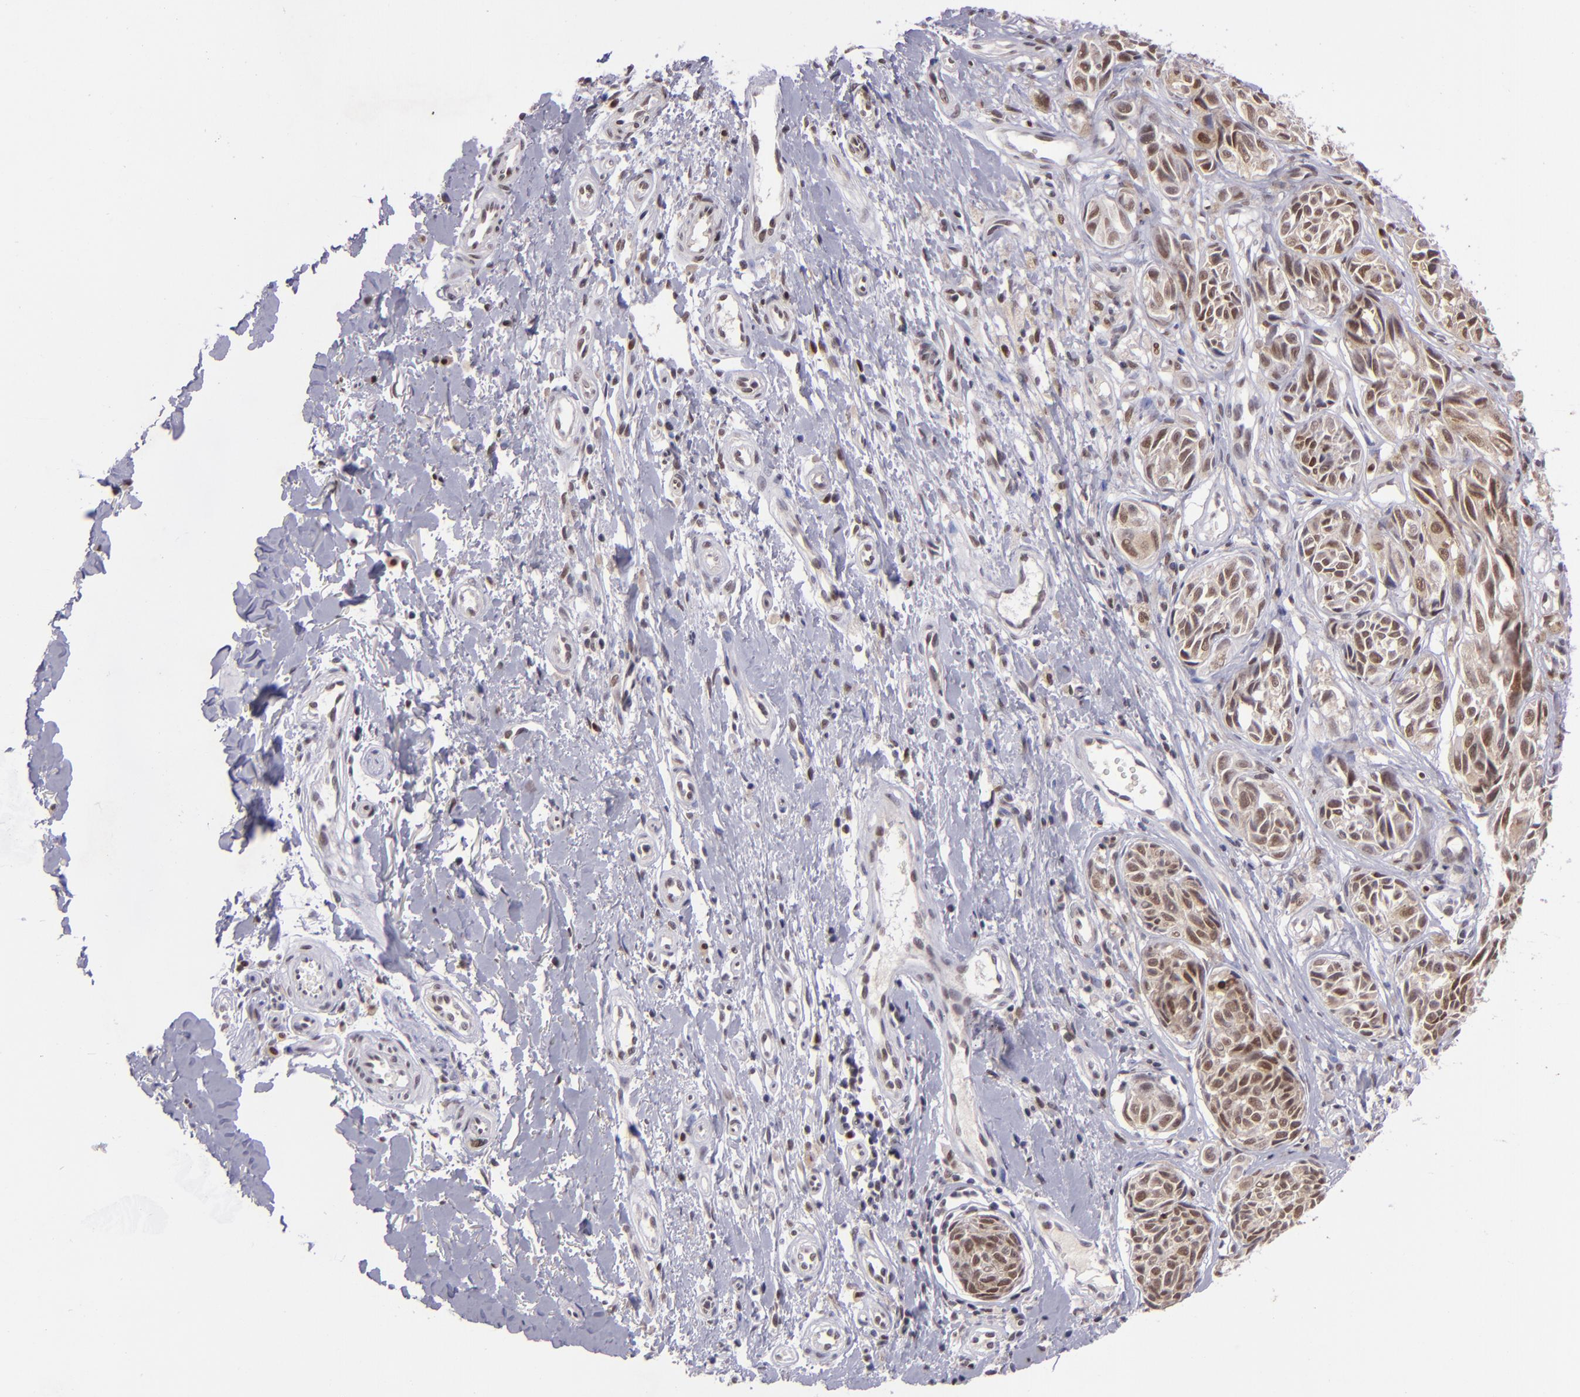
{"staining": {"intensity": "moderate", "quantity": ">75%", "location": "cytoplasmic/membranous,nuclear"}, "tissue": "melanoma", "cell_type": "Tumor cells", "image_type": "cancer", "snomed": [{"axis": "morphology", "description": "Malignant melanoma, NOS"}, {"axis": "topography", "description": "Skin"}], "caption": "Brown immunohistochemical staining in melanoma exhibits moderate cytoplasmic/membranous and nuclear positivity in approximately >75% of tumor cells.", "gene": "BAG1", "patient": {"sex": "male", "age": 67}}